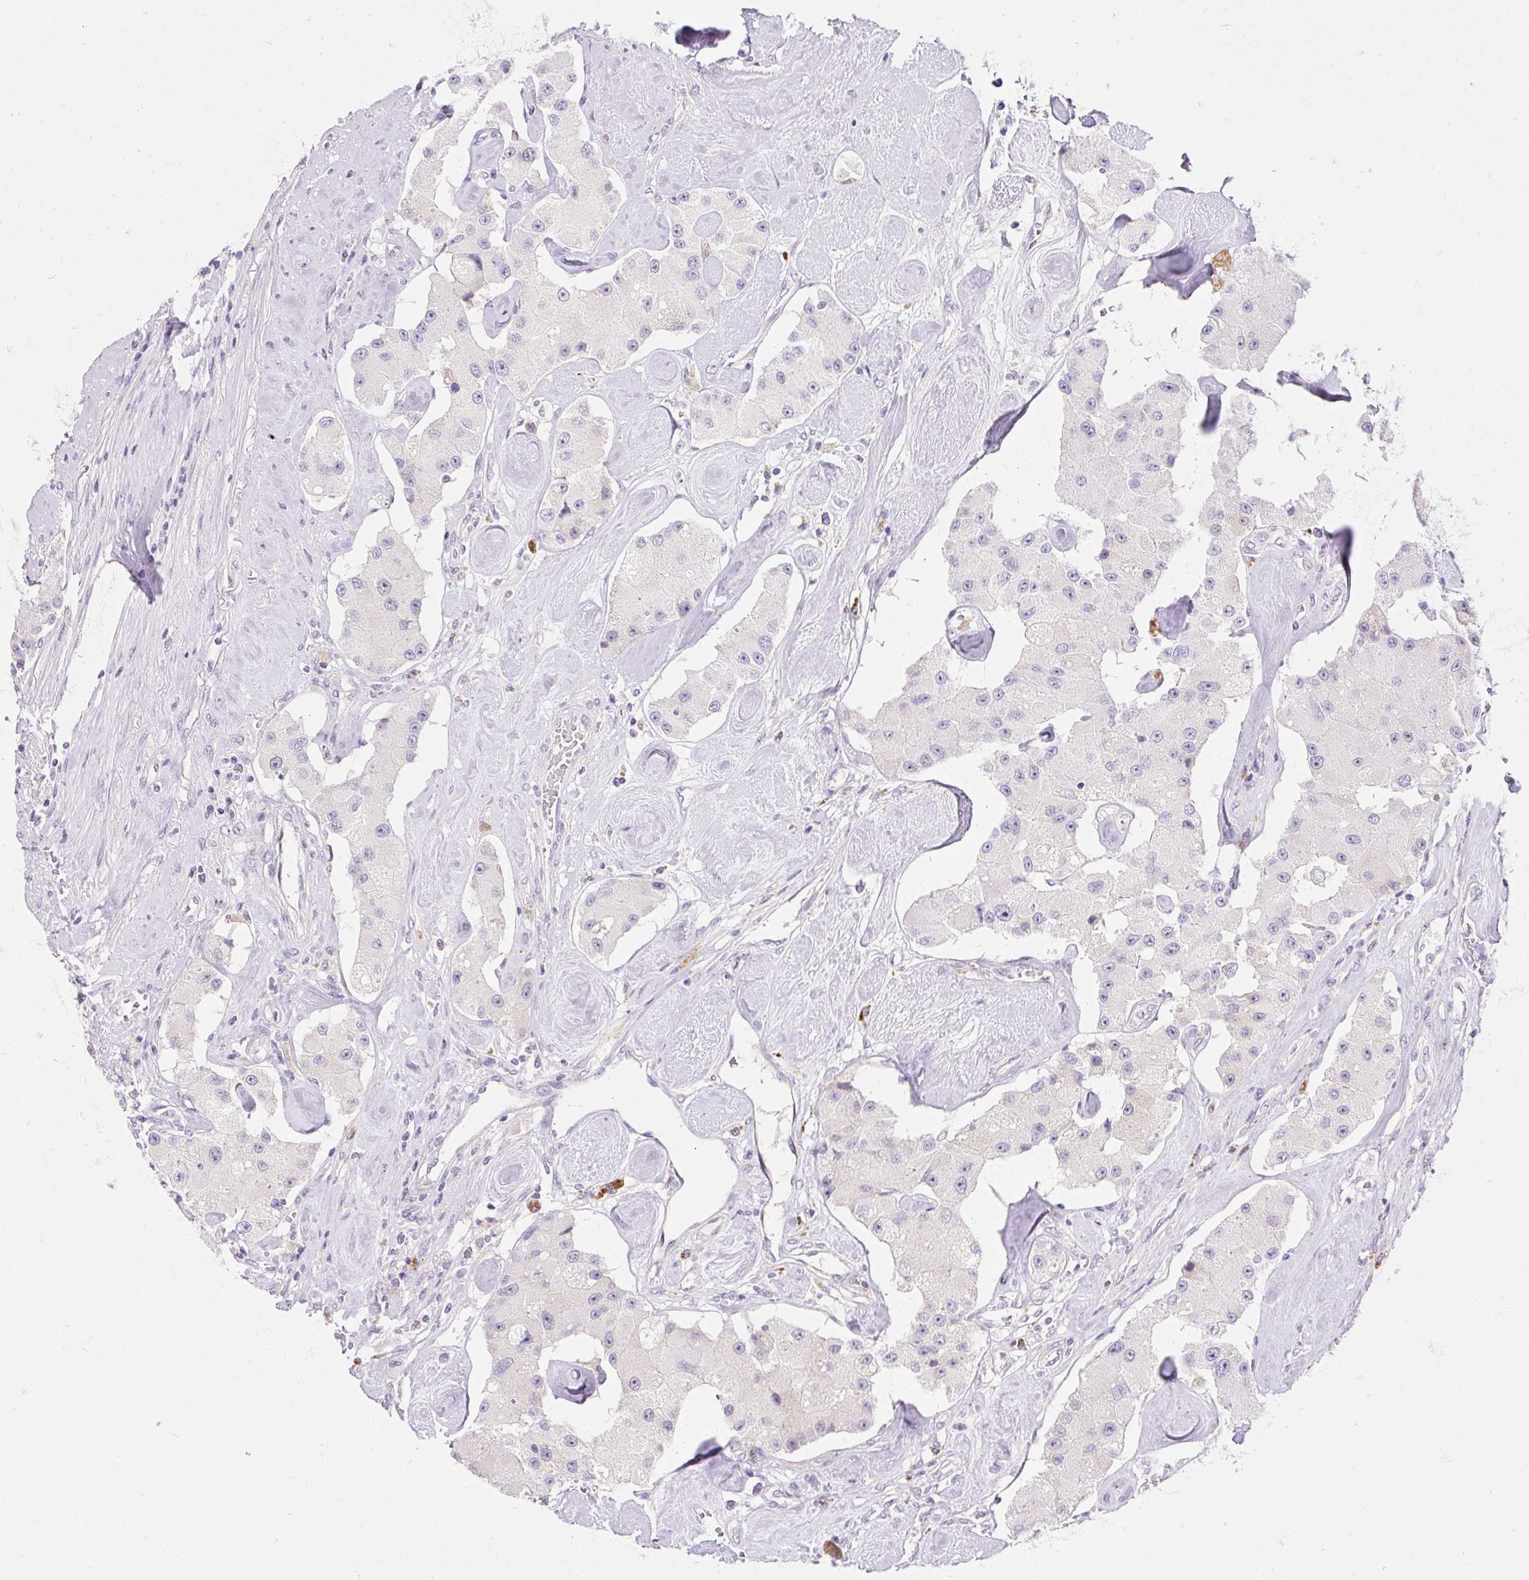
{"staining": {"intensity": "negative", "quantity": "none", "location": "none"}, "tissue": "carcinoid", "cell_type": "Tumor cells", "image_type": "cancer", "snomed": [{"axis": "morphology", "description": "Carcinoid, malignant, NOS"}, {"axis": "topography", "description": "Pancreas"}], "caption": "Immunohistochemical staining of human carcinoid reveals no significant staining in tumor cells.", "gene": "TMEM150C", "patient": {"sex": "male", "age": 41}}